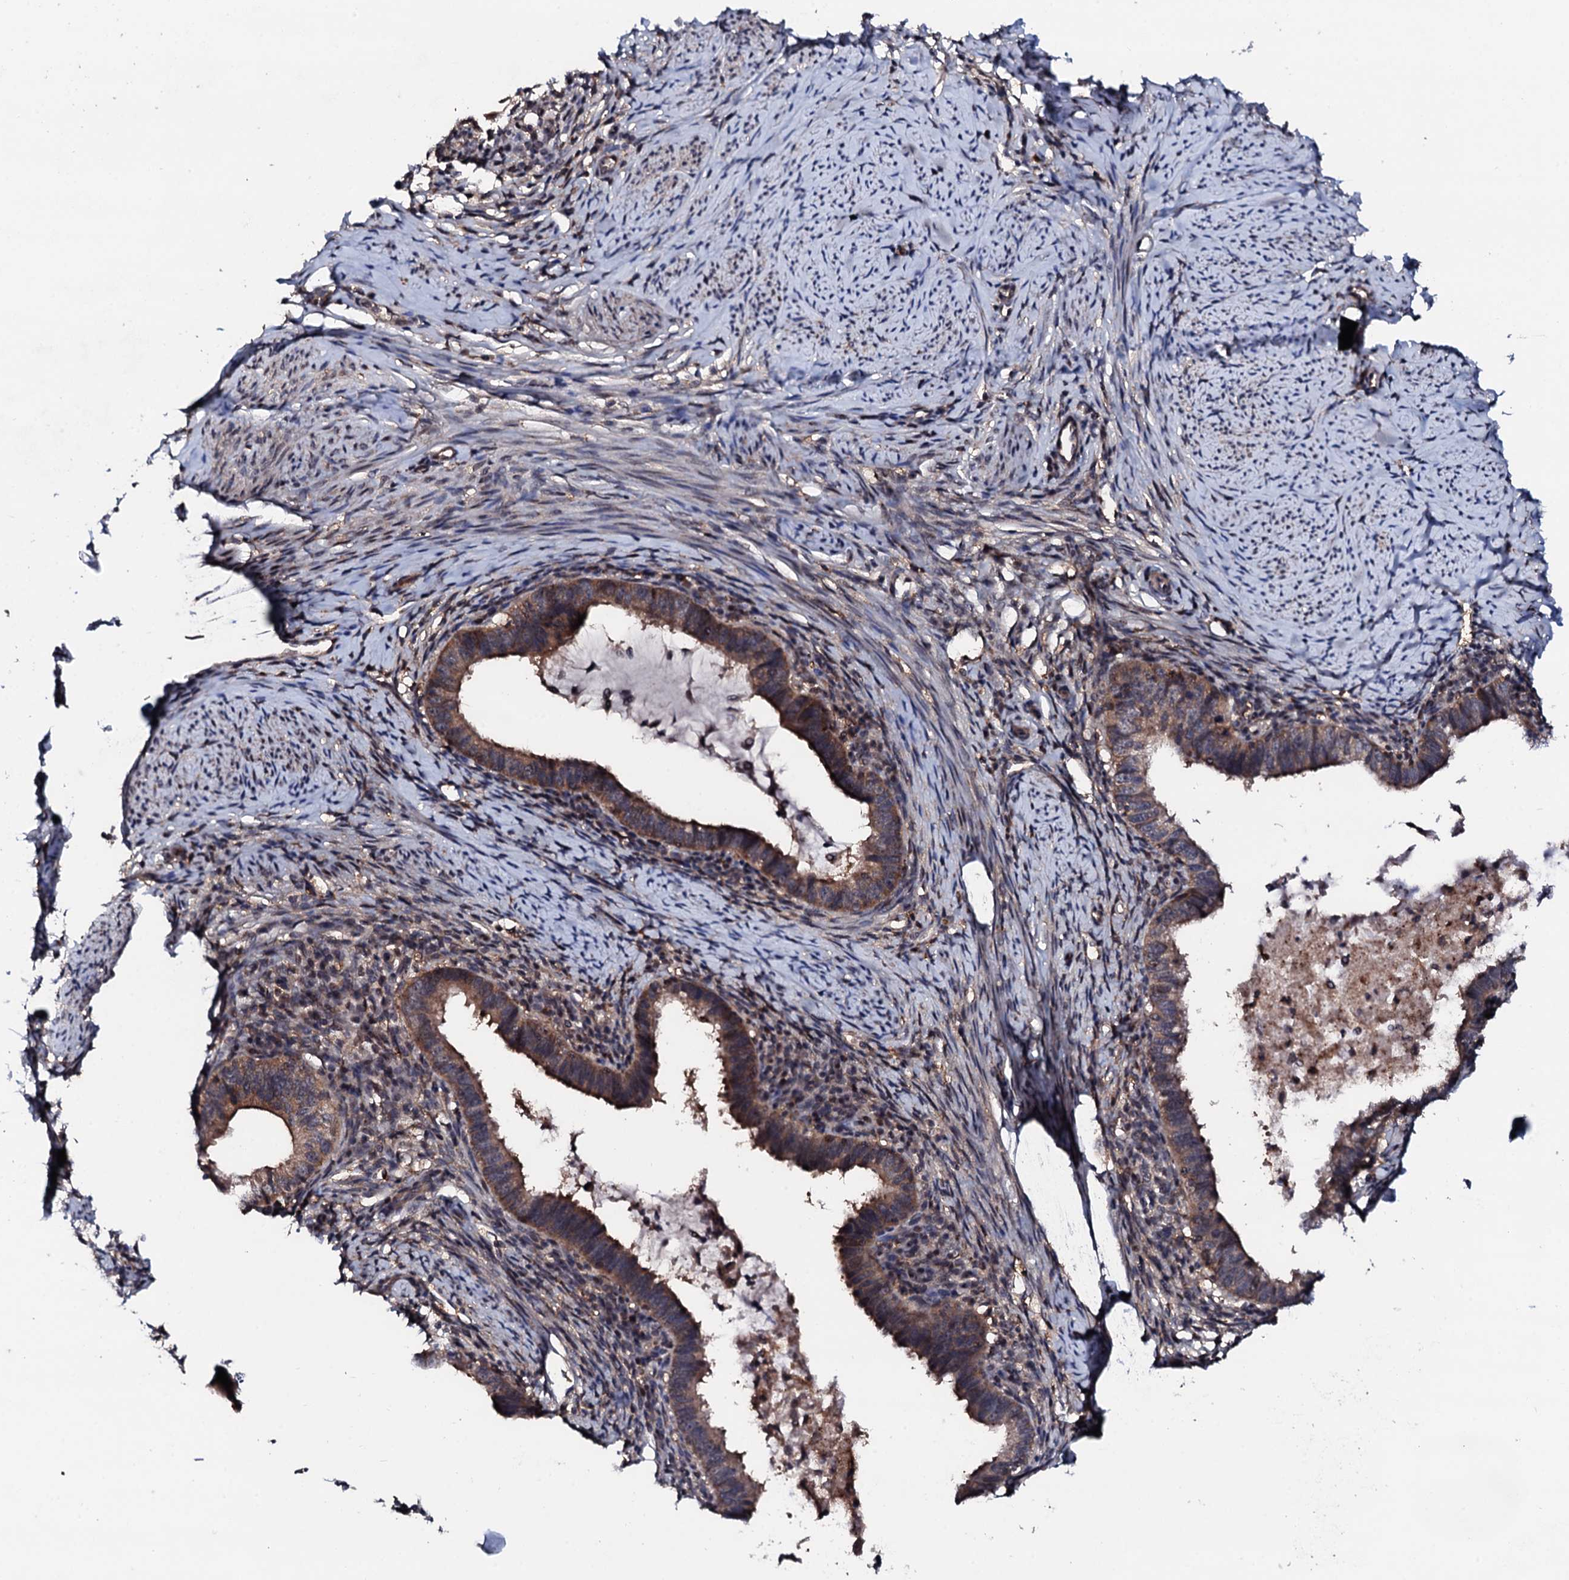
{"staining": {"intensity": "moderate", "quantity": ">75%", "location": "cytoplasmic/membranous"}, "tissue": "cervical cancer", "cell_type": "Tumor cells", "image_type": "cancer", "snomed": [{"axis": "morphology", "description": "Adenocarcinoma, NOS"}, {"axis": "topography", "description": "Cervix"}], "caption": "This image exhibits immunohistochemistry (IHC) staining of adenocarcinoma (cervical), with medium moderate cytoplasmic/membranous positivity in about >75% of tumor cells.", "gene": "EDC3", "patient": {"sex": "female", "age": 36}}